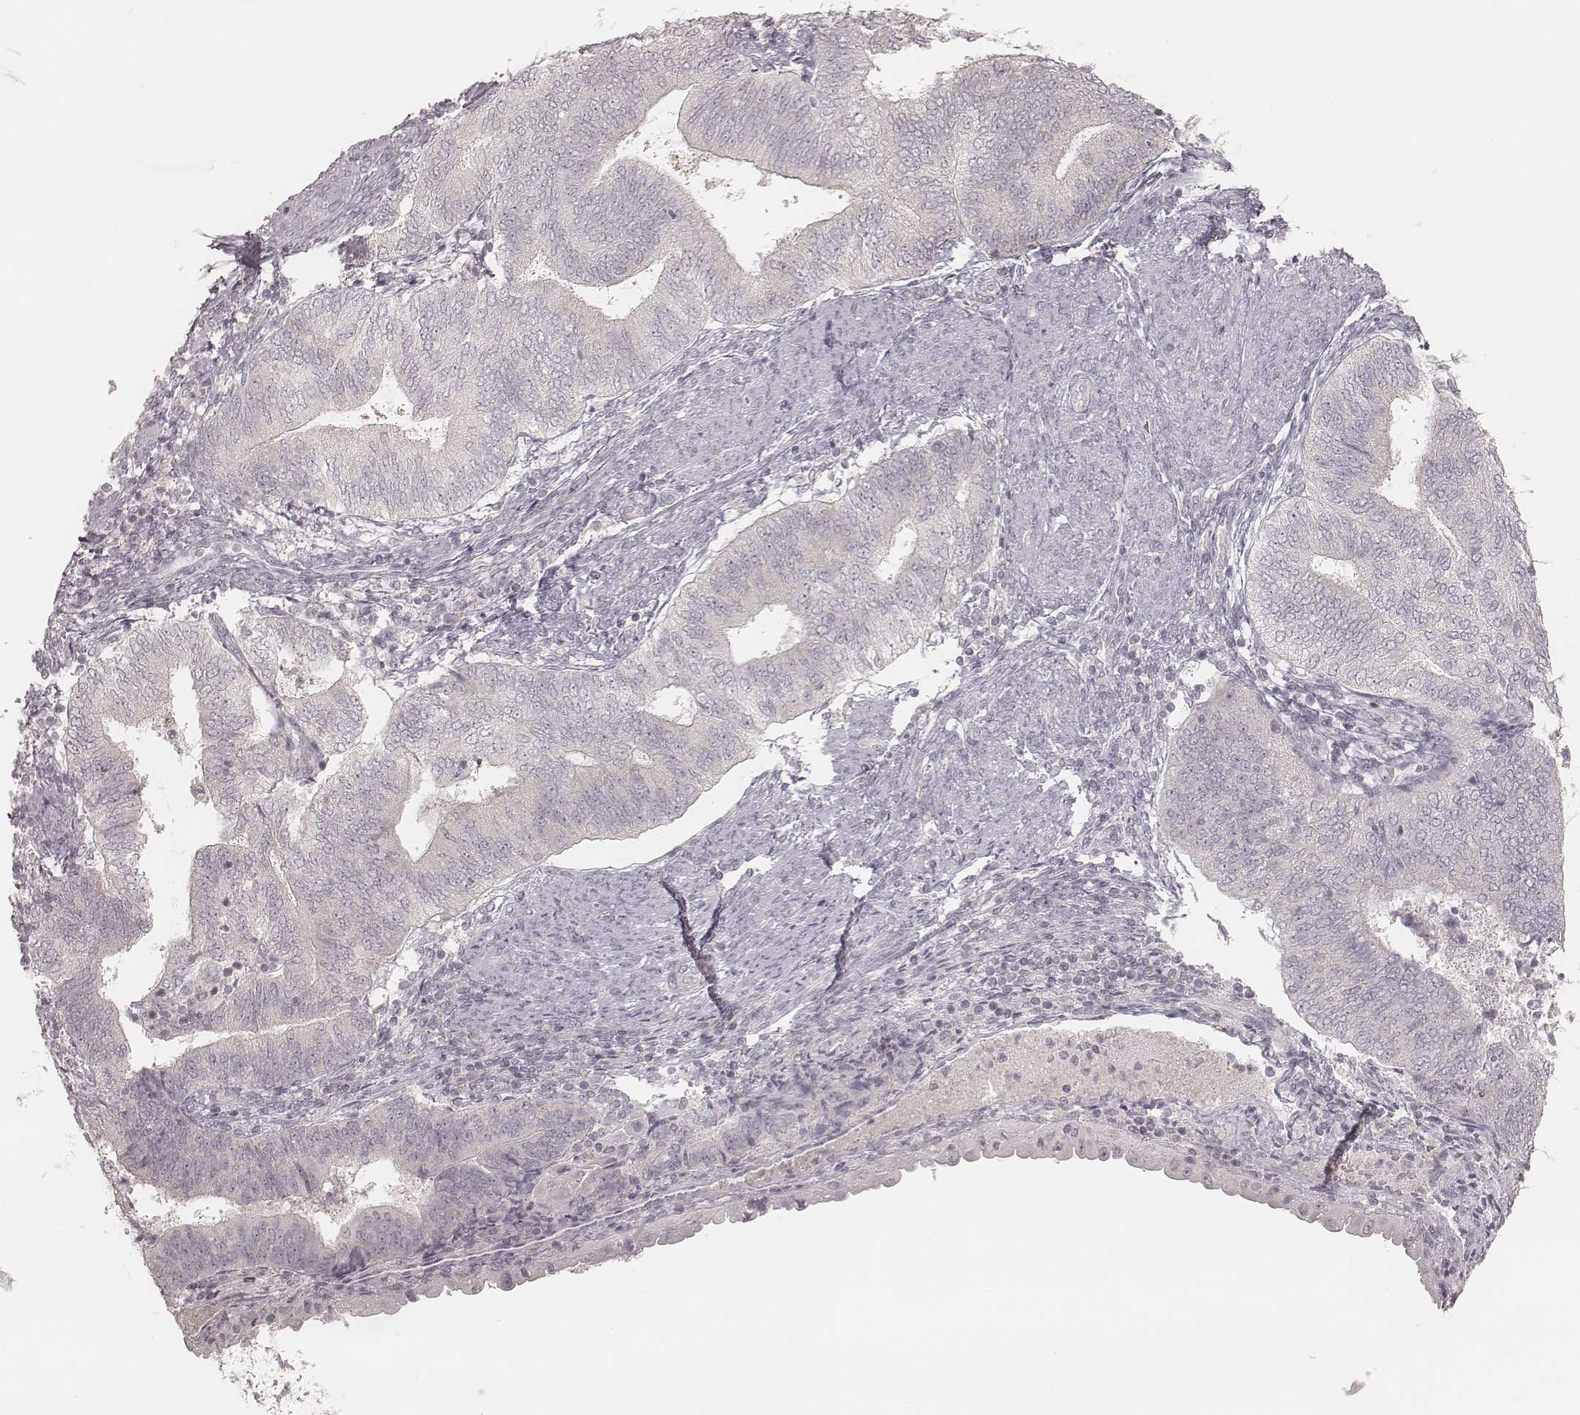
{"staining": {"intensity": "negative", "quantity": "none", "location": "none"}, "tissue": "endometrial cancer", "cell_type": "Tumor cells", "image_type": "cancer", "snomed": [{"axis": "morphology", "description": "Adenocarcinoma, NOS"}, {"axis": "topography", "description": "Endometrium"}], "caption": "IHC histopathology image of human endometrial cancer (adenocarcinoma) stained for a protein (brown), which shows no expression in tumor cells.", "gene": "ACACB", "patient": {"sex": "female", "age": 65}}